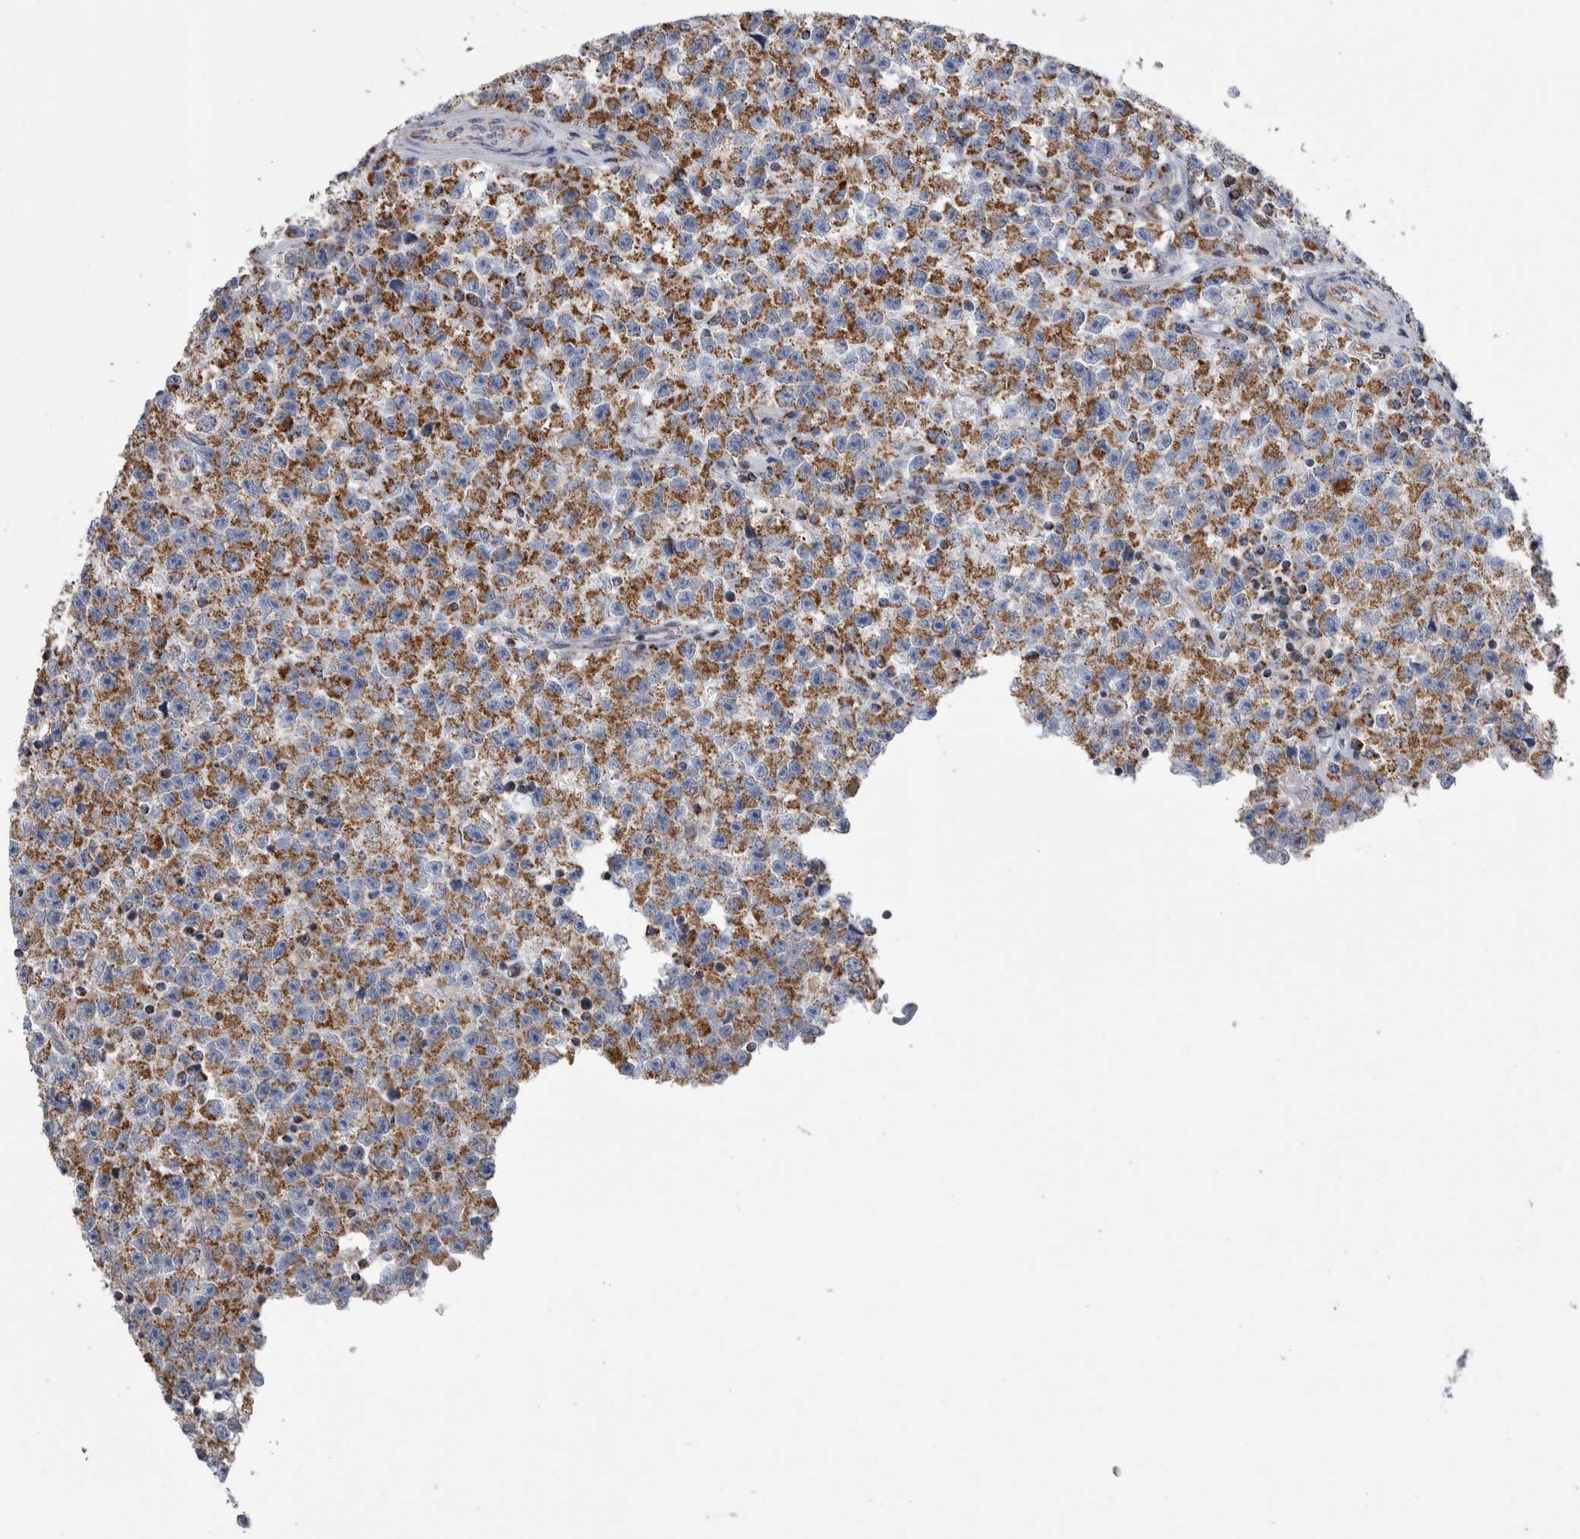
{"staining": {"intensity": "moderate", "quantity": ">75%", "location": "cytoplasmic/membranous"}, "tissue": "testis cancer", "cell_type": "Tumor cells", "image_type": "cancer", "snomed": [{"axis": "morphology", "description": "Seminoma, NOS"}, {"axis": "topography", "description": "Testis"}], "caption": "Immunohistochemical staining of seminoma (testis) demonstrates medium levels of moderate cytoplasmic/membranous protein expression in approximately >75% of tumor cells.", "gene": "ETFA", "patient": {"sex": "male", "age": 22}}